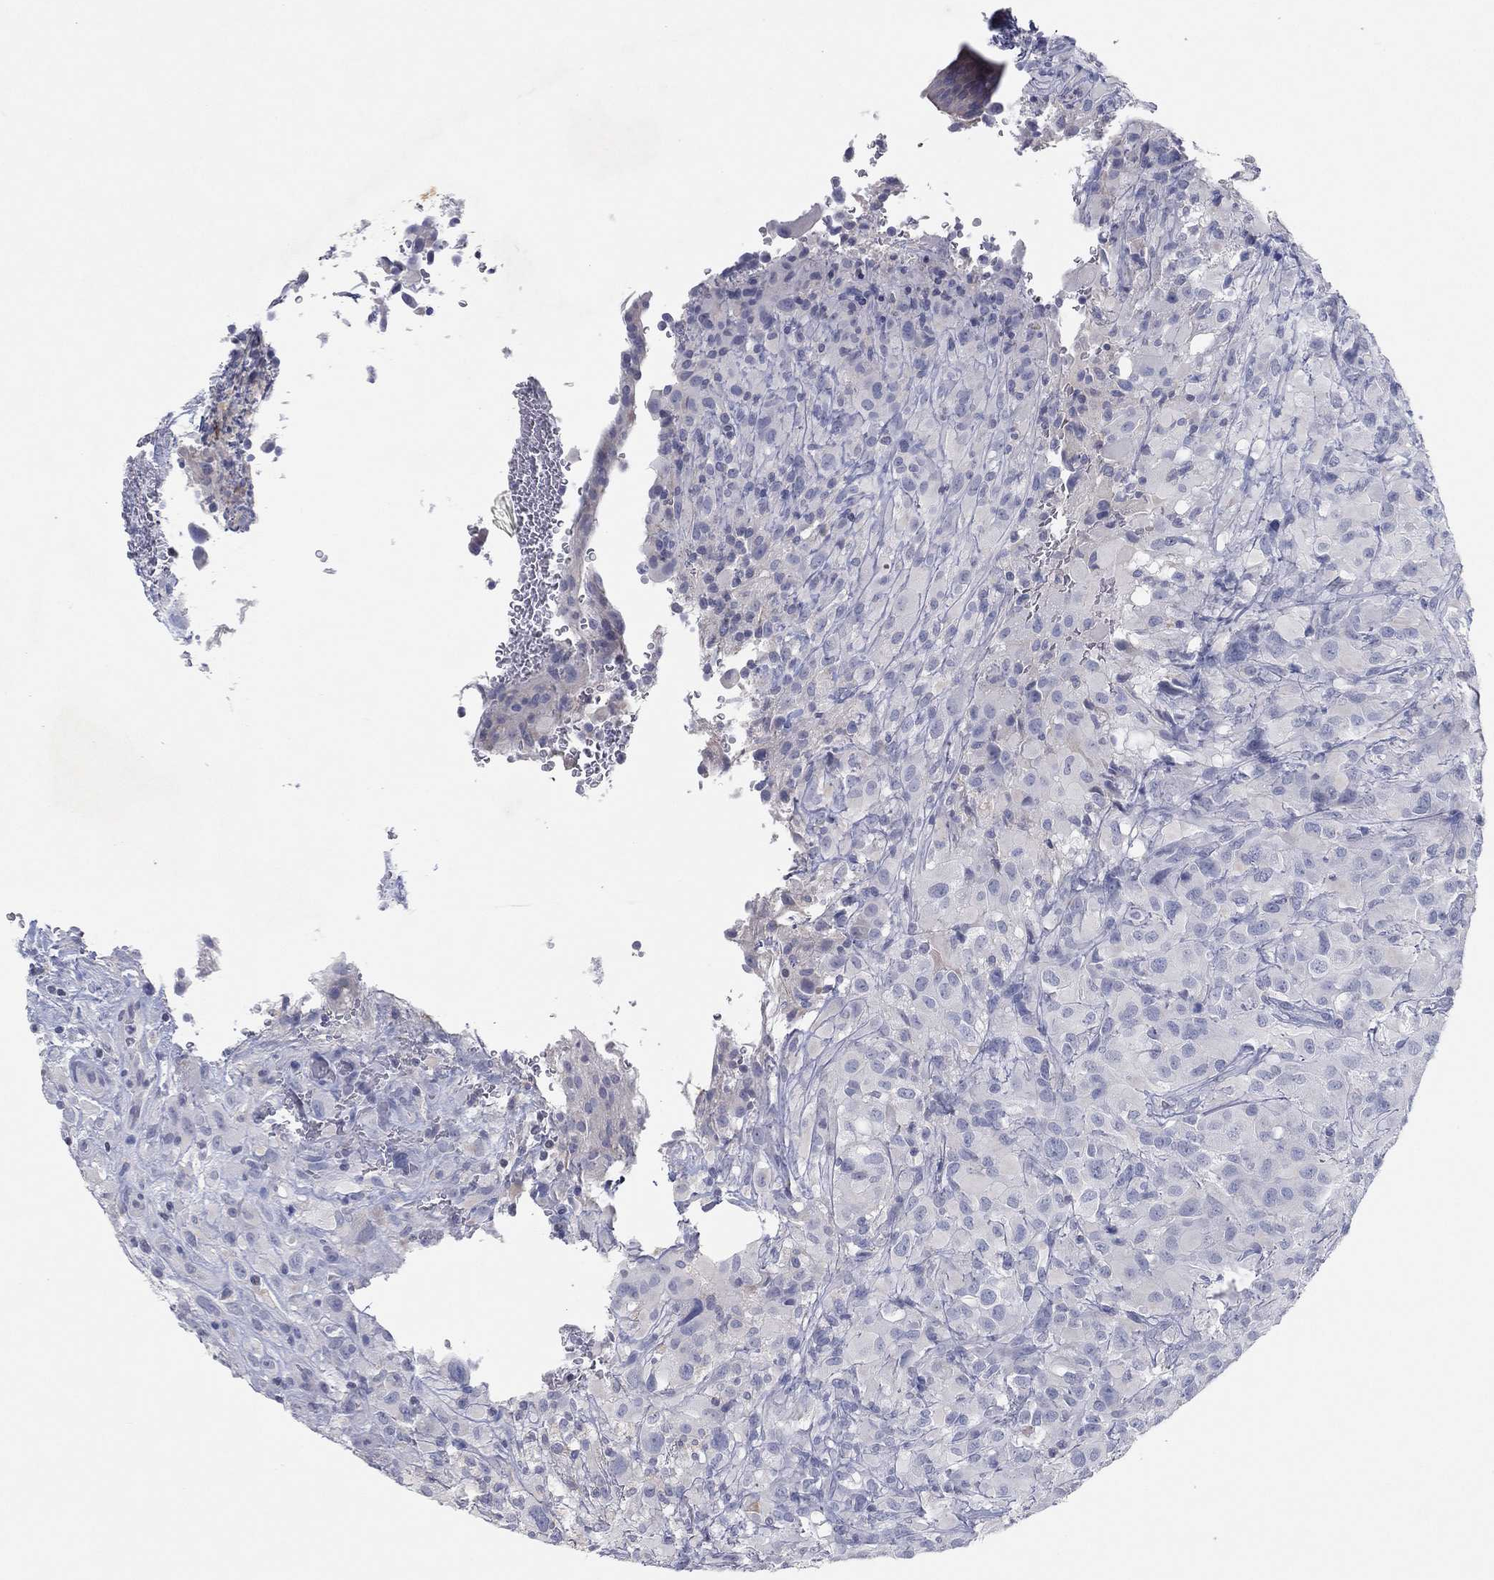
{"staining": {"intensity": "negative", "quantity": "none", "location": "none"}, "tissue": "glioma", "cell_type": "Tumor cells", "image_type": "cancer", "snomed": [{"axis": "morphology", "description": "Glioma, malignant, High grade"}, {"axis": "topography", "description": "Cerebral cortex"}], "caption": "Protein analysis of malignant high-grade glioma shows no significant expression in tumor cells.", "gene": "CPT1B", "patient": {"sex": "male", "age": 35}}